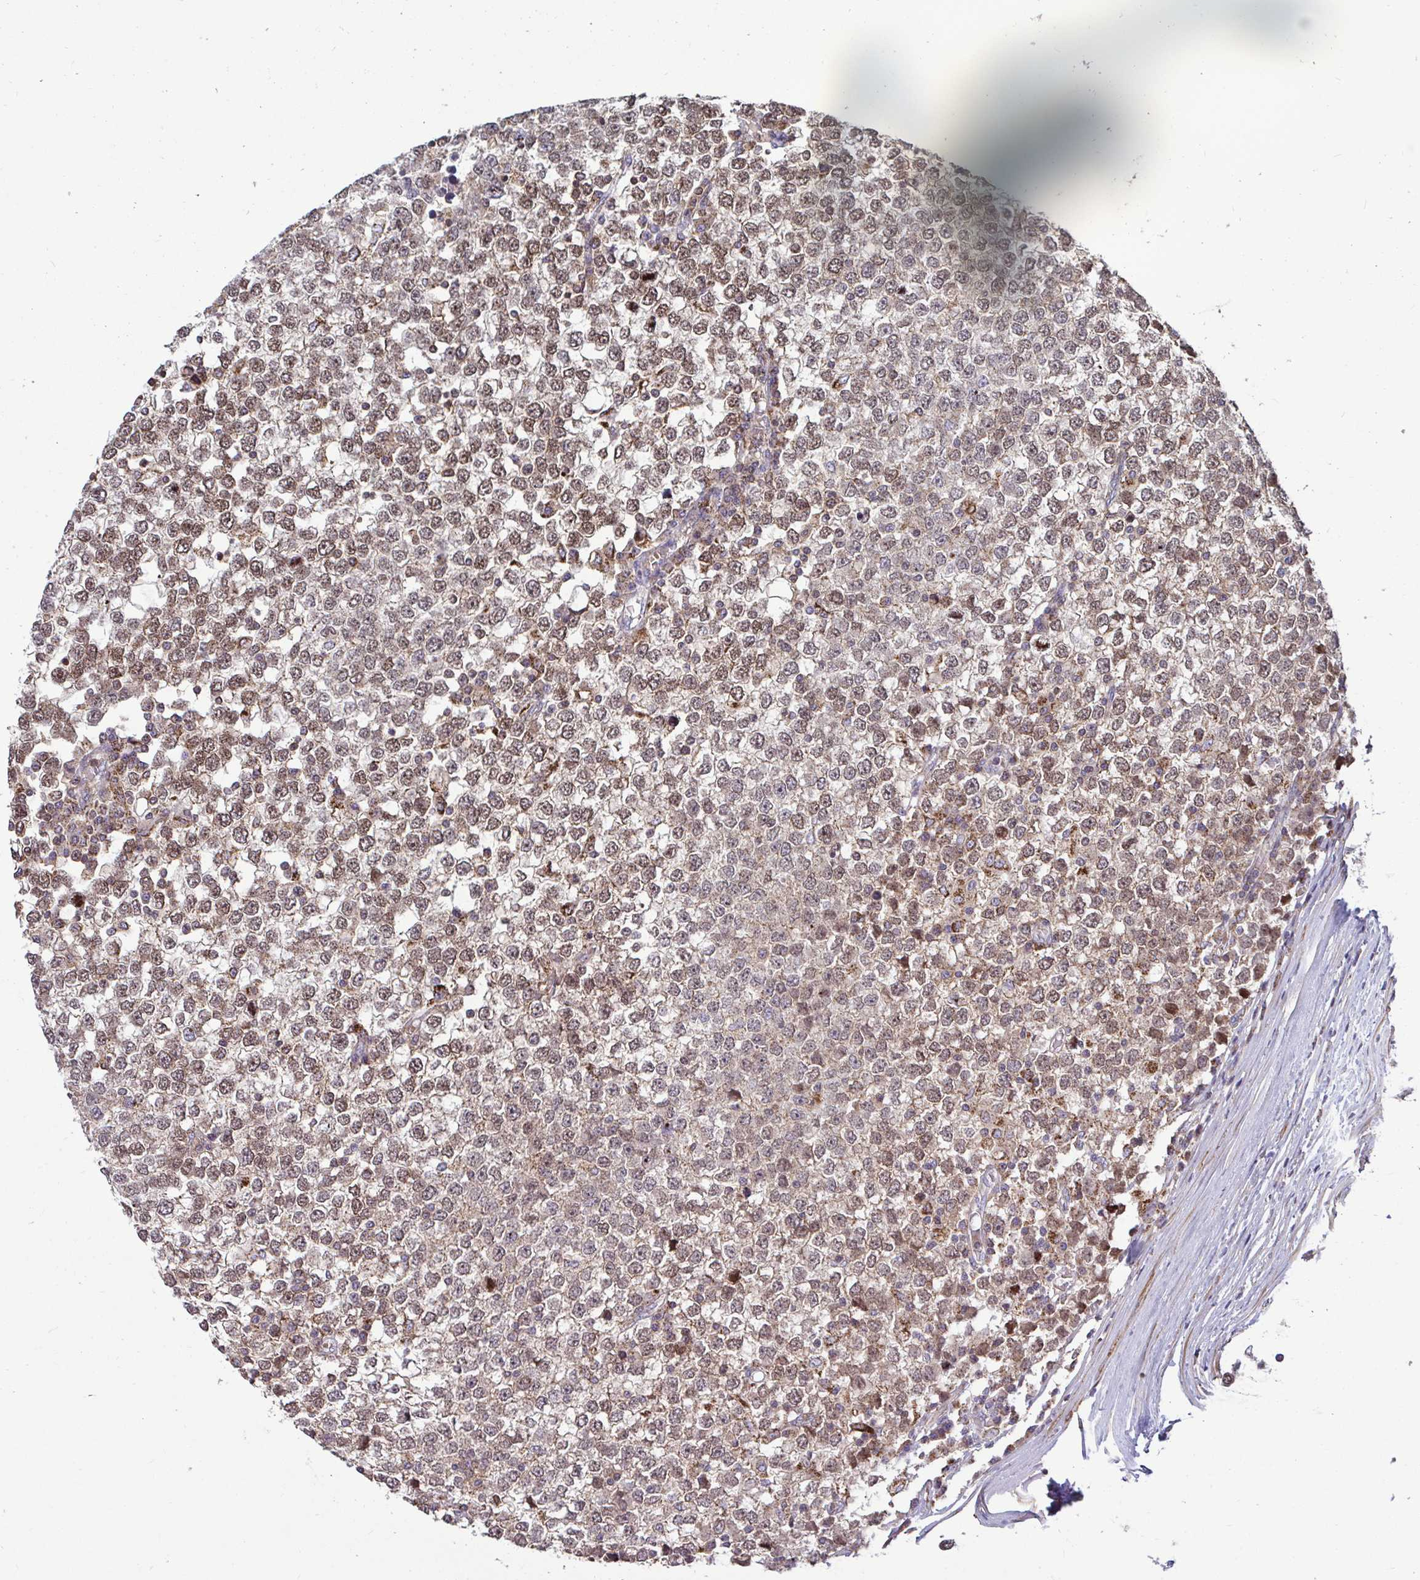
{"staining": {"intensity": "moderate", "quantity": ">75%", "location": "cytoplasmic/membranous,nuclear"}, "tissue": "testis cancer", "cell_type": "Tumor cells", "image_type": "cancer", "snomed": [{"axis": "morphology", "description": "Seminoma, NOS"}, {"axis": "topography", "description": "Testis"}], "caption": "Immunohistochemical staining of human testis seminoma exhibits moderate cytoplasmic/membranous and nuclear protein staining in about >75% of tumor cells. (DAB IHC with brightfield microscopy, high magnification).", "gene": "SPRY1", "patient": {"sex": "male", "age": 65}}